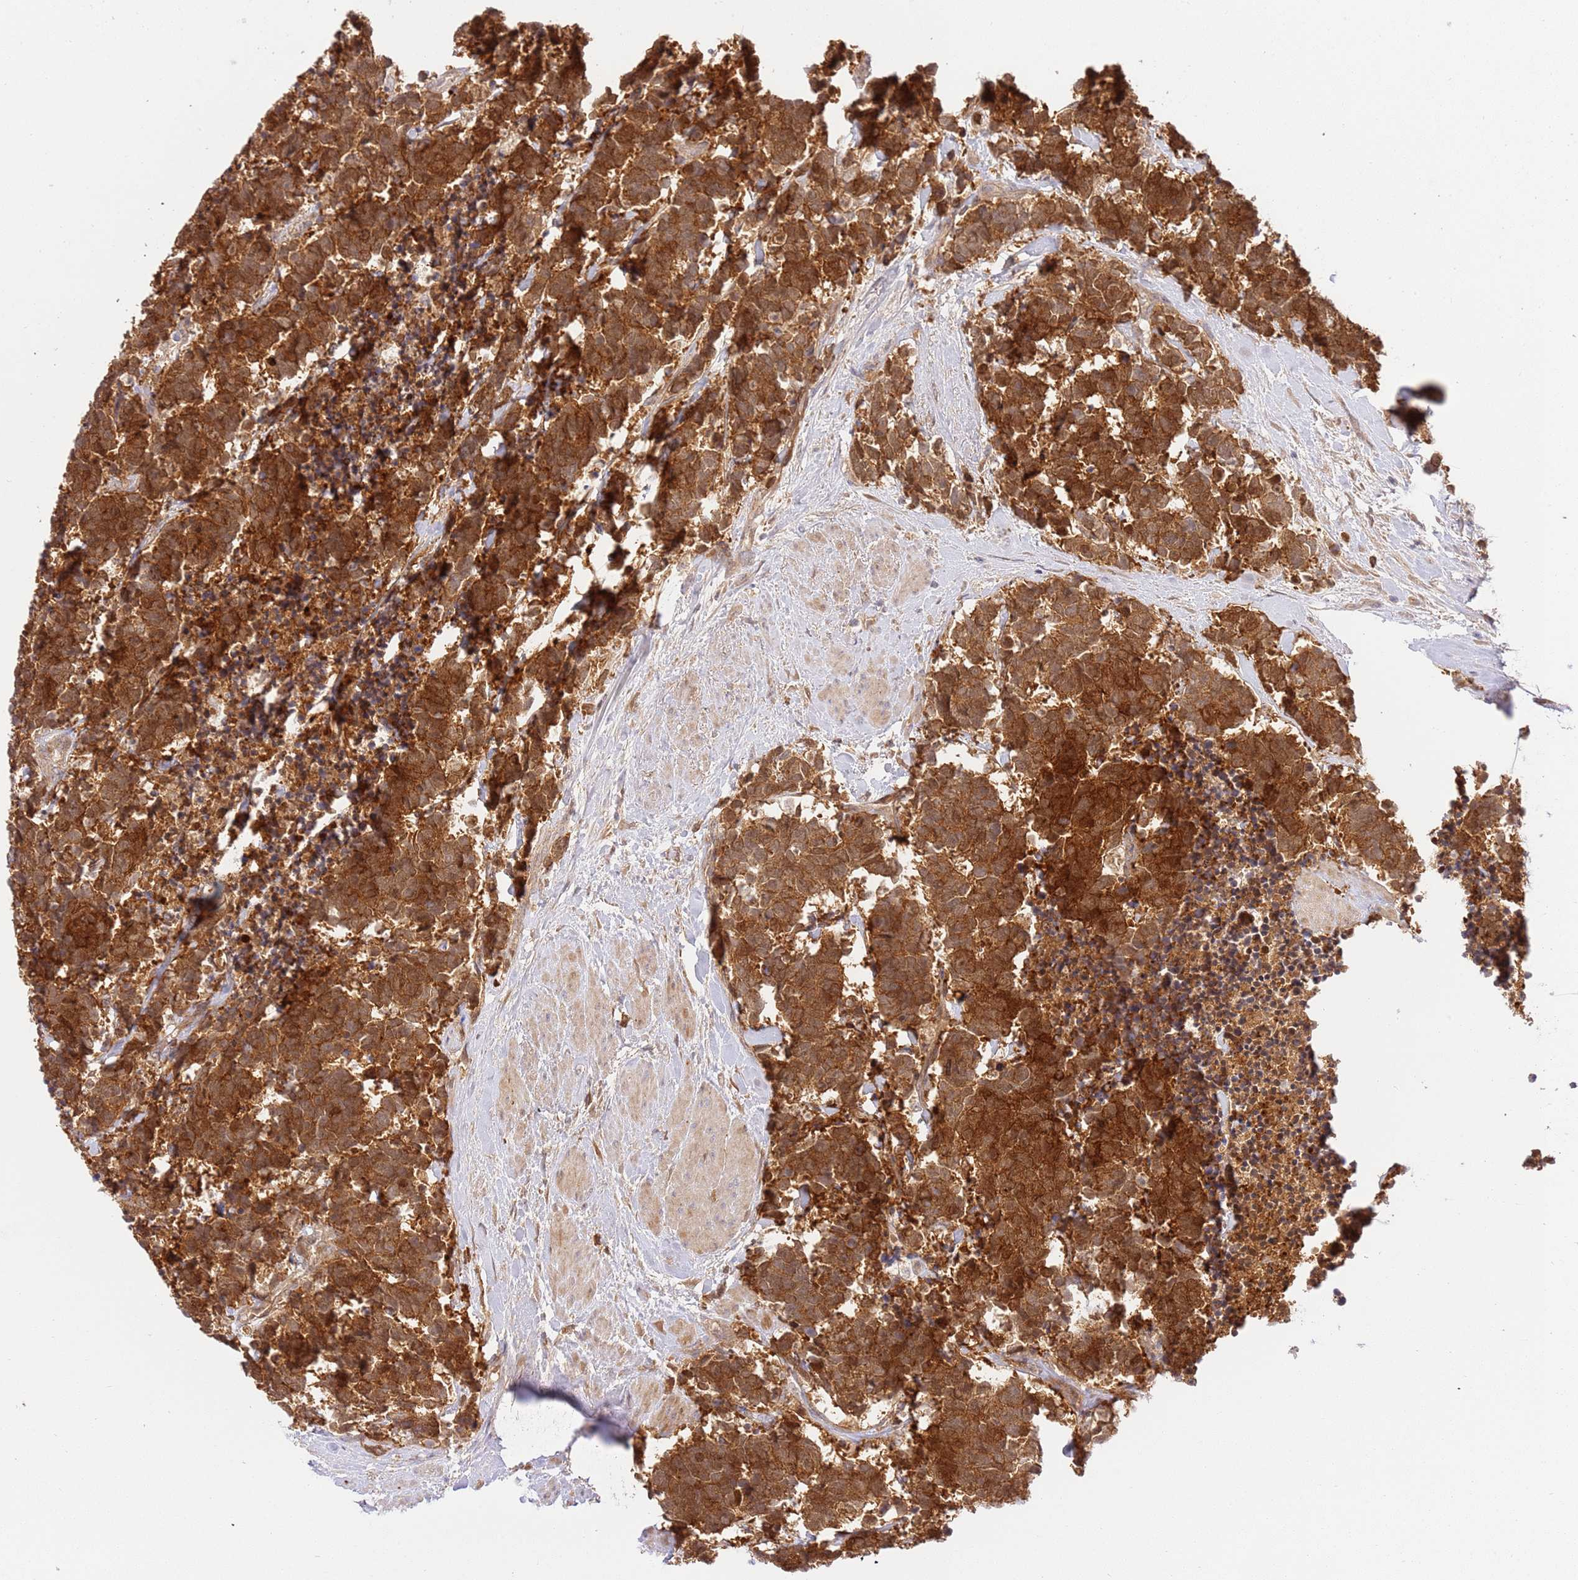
{"staining": {"intensity": "strong", "quantity": ">75%", "location": "cytoplasmic/membranous"}, "tissue": "carcinoid", "cell_type": "Tumor cells", "image_type": "cancer", "snomed": [{"axis": "morphology", "description": "Carcinoma, NOS"}, {"axis": "morphology", "description": "Carcinoid, malignant, NOS"}, {"axis": "topography", "description": "Prostate"}], "caption": "Immunohistochemical staining of carcinoma exhibits high levels of strong cytoplasmic/membranous protein expression in about >75% of tumor cells. (DAB IHC with brightfield microscopy, high magnification).", "gene": "C8G", "patient": {"sex": "male", "age": 57}}